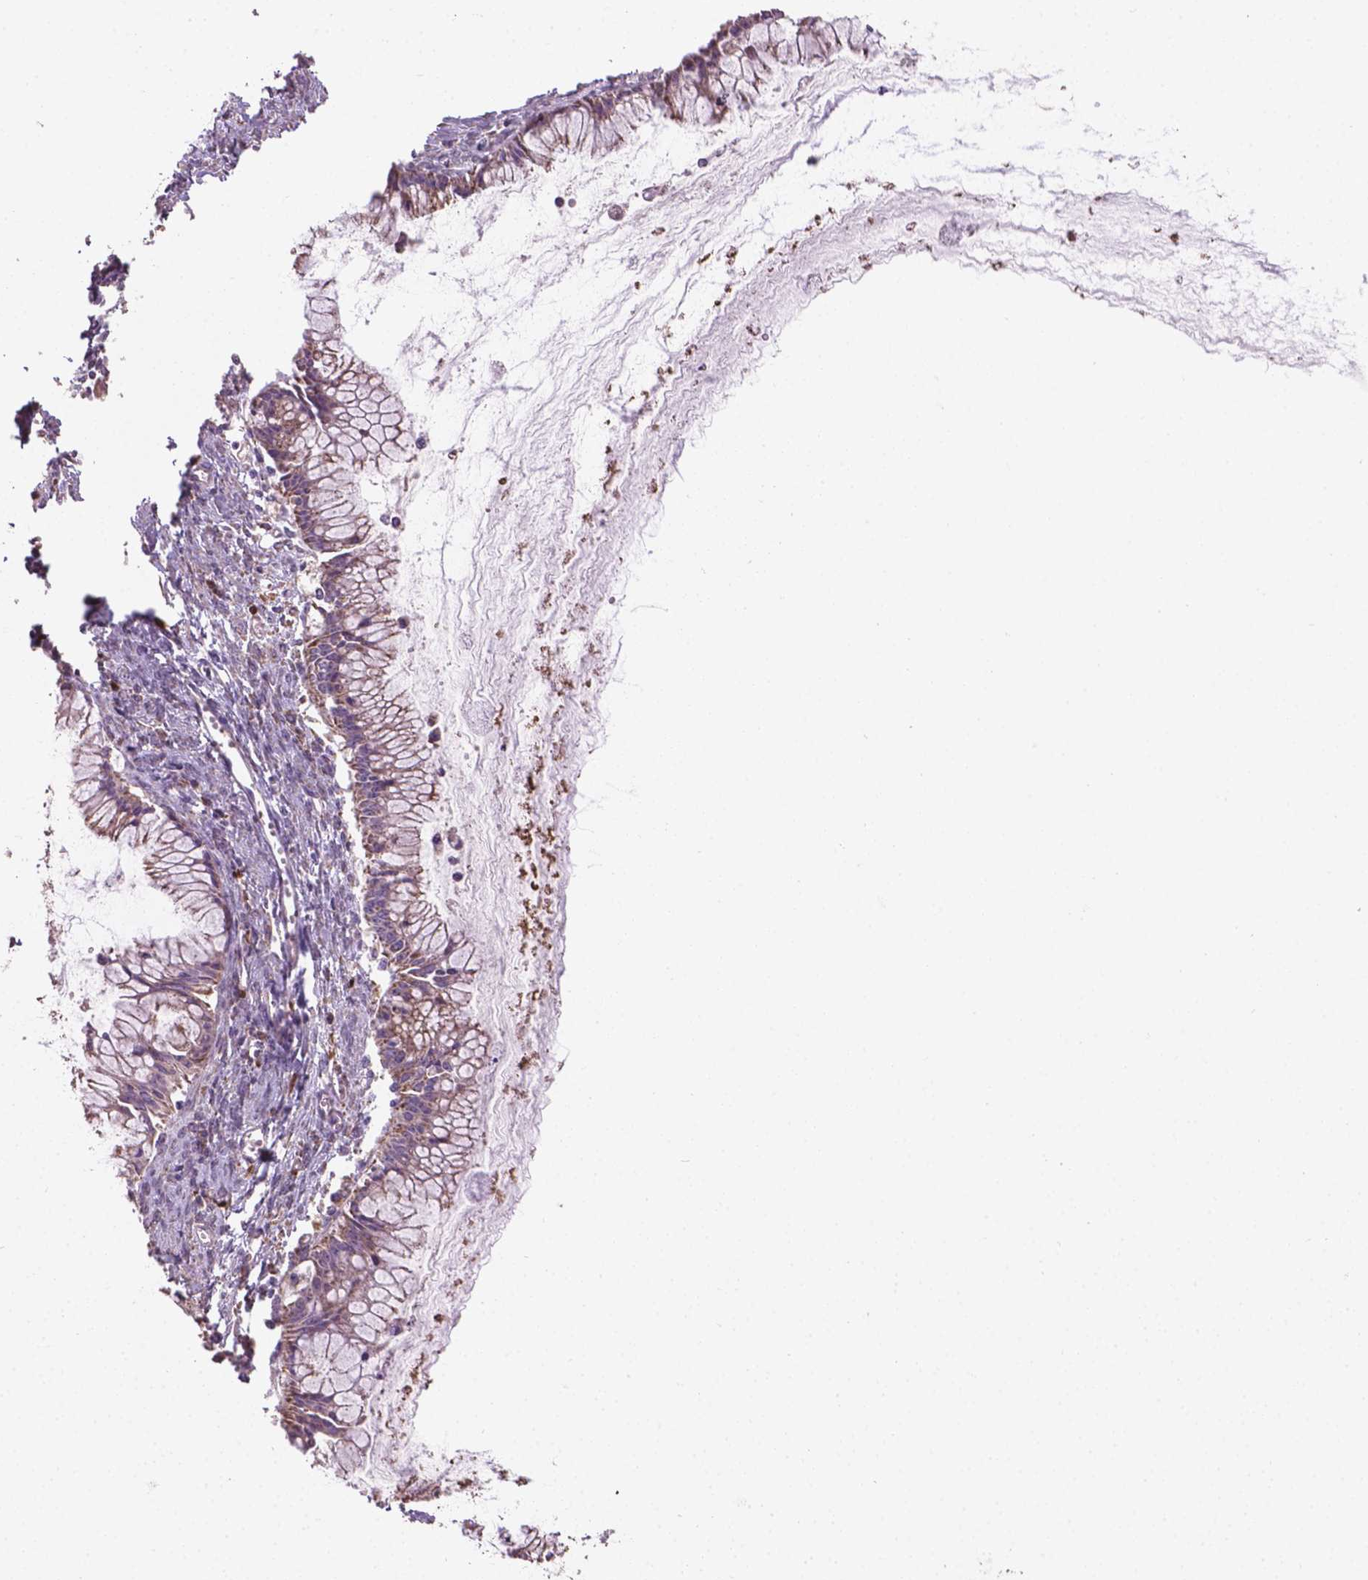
{"staining": {"intensity": "weak", "quantity": "<25%", "location": "cytoplasmic/membranous"}, "tissue": "ovarian cancer", "cell_type": "Tumor cells", "image_type": "cancer", "snomed": [{"axis": "morphology", "description": "Cystadenocarcinoma, mucinous, NOS"}, {"axis": "topography", "description": "Ovary"}], "caption": "The photomicrograph exhibits no staining of tumor cells in mucinous cystadenocarcinoma (ovarian).", "gene": "TCAF1", "patient": {"sex": "female", "age": 41}}